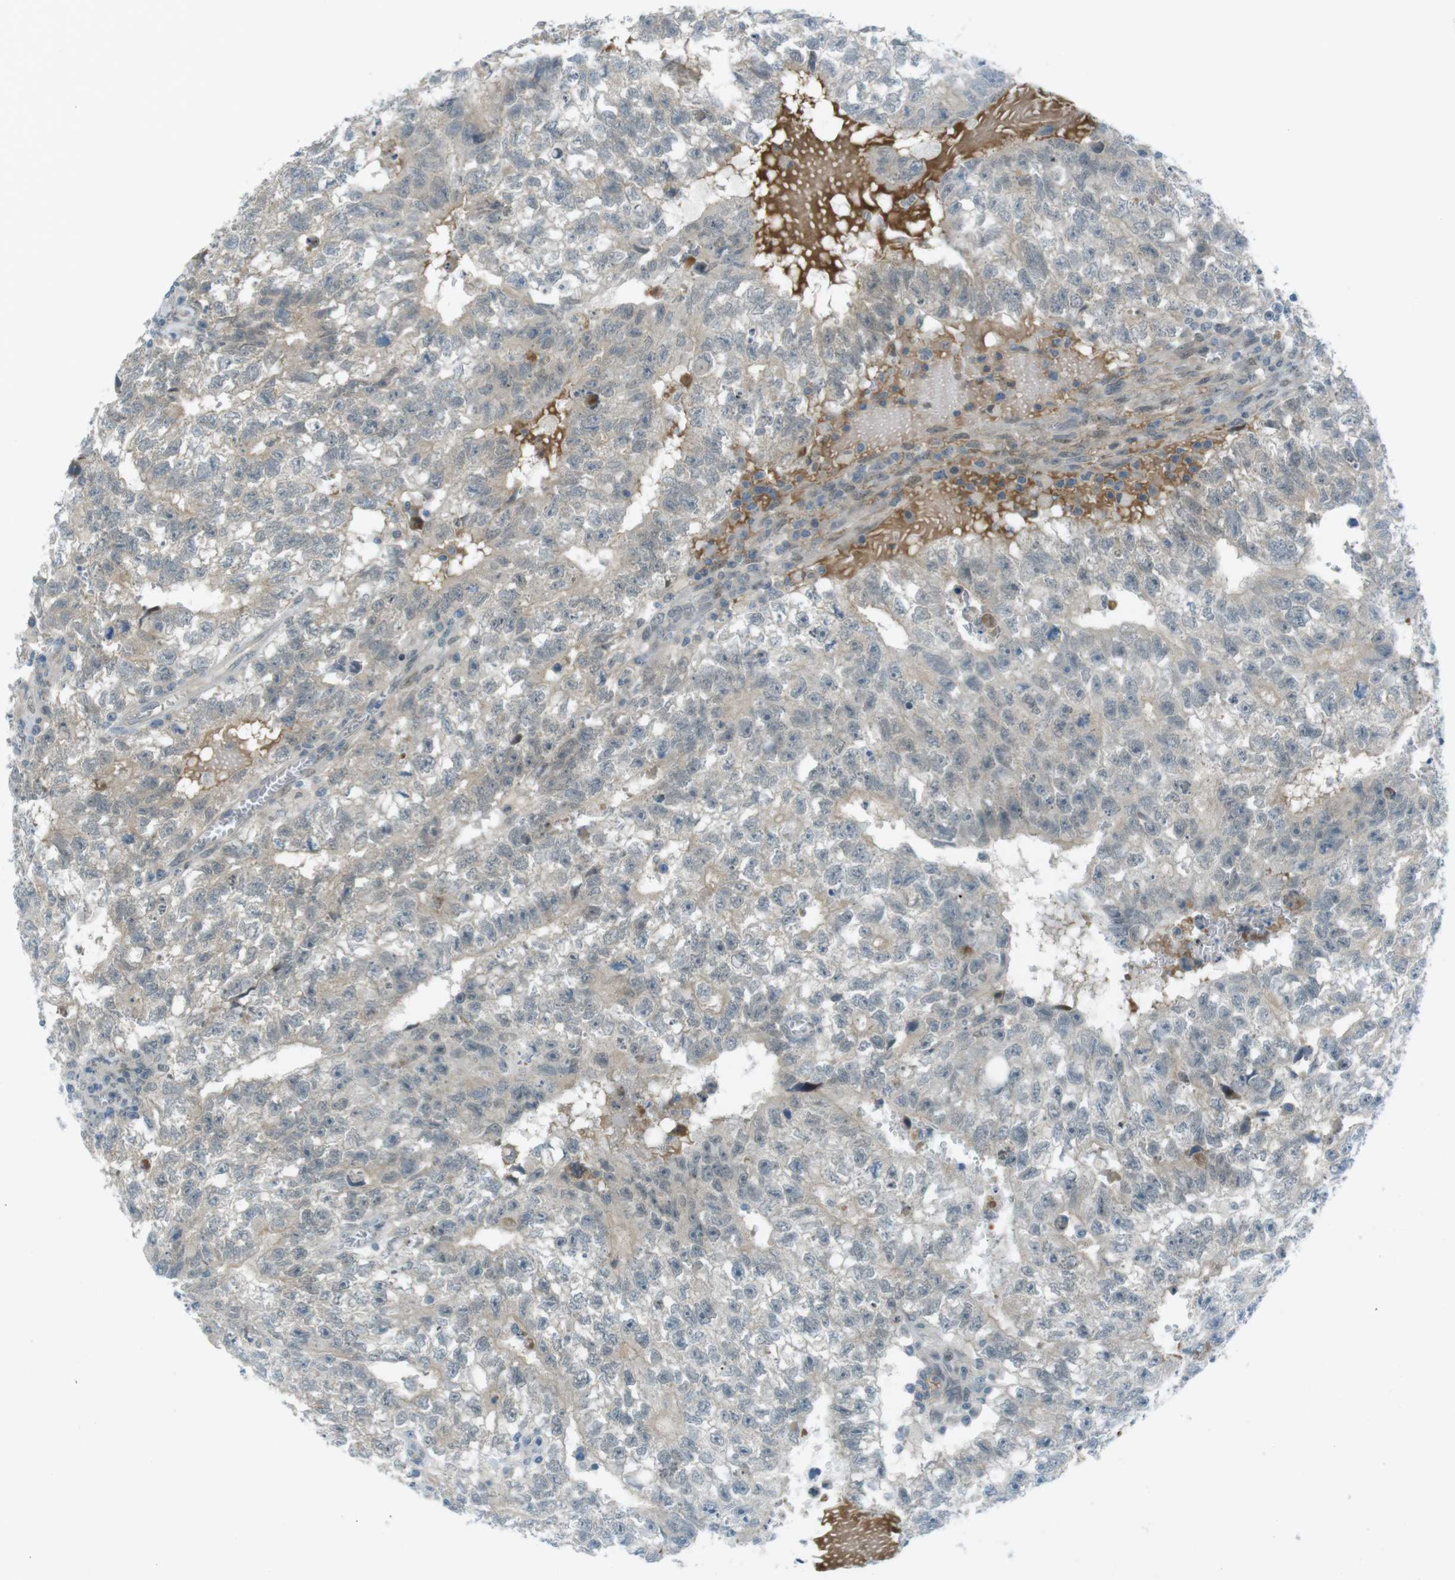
{"staining": {"intensity": "negative", "quantity": "none", "location": "none"}, "tissue": "testis cancer", "cell_type": "Tumor cells", "image_type": "cancer", "snomed": [{"axis": "morphology", "description": "Seminoma, NOS"}, {"axis": "morphology", "description": "Carcinoma, Embryonal, NOS"}, {"axis": "topography", "description": "Testis"}], "caption": "Immunohistochemistry image of neoplastic tissue: embryonal carcinoma (testis) stained with DAB (3,3'-diaminobenzidine) shows no significant protein expression in tumor cells.", "gene": "ZDHHC20", "patient": {"sex": "male", "age": 38}}